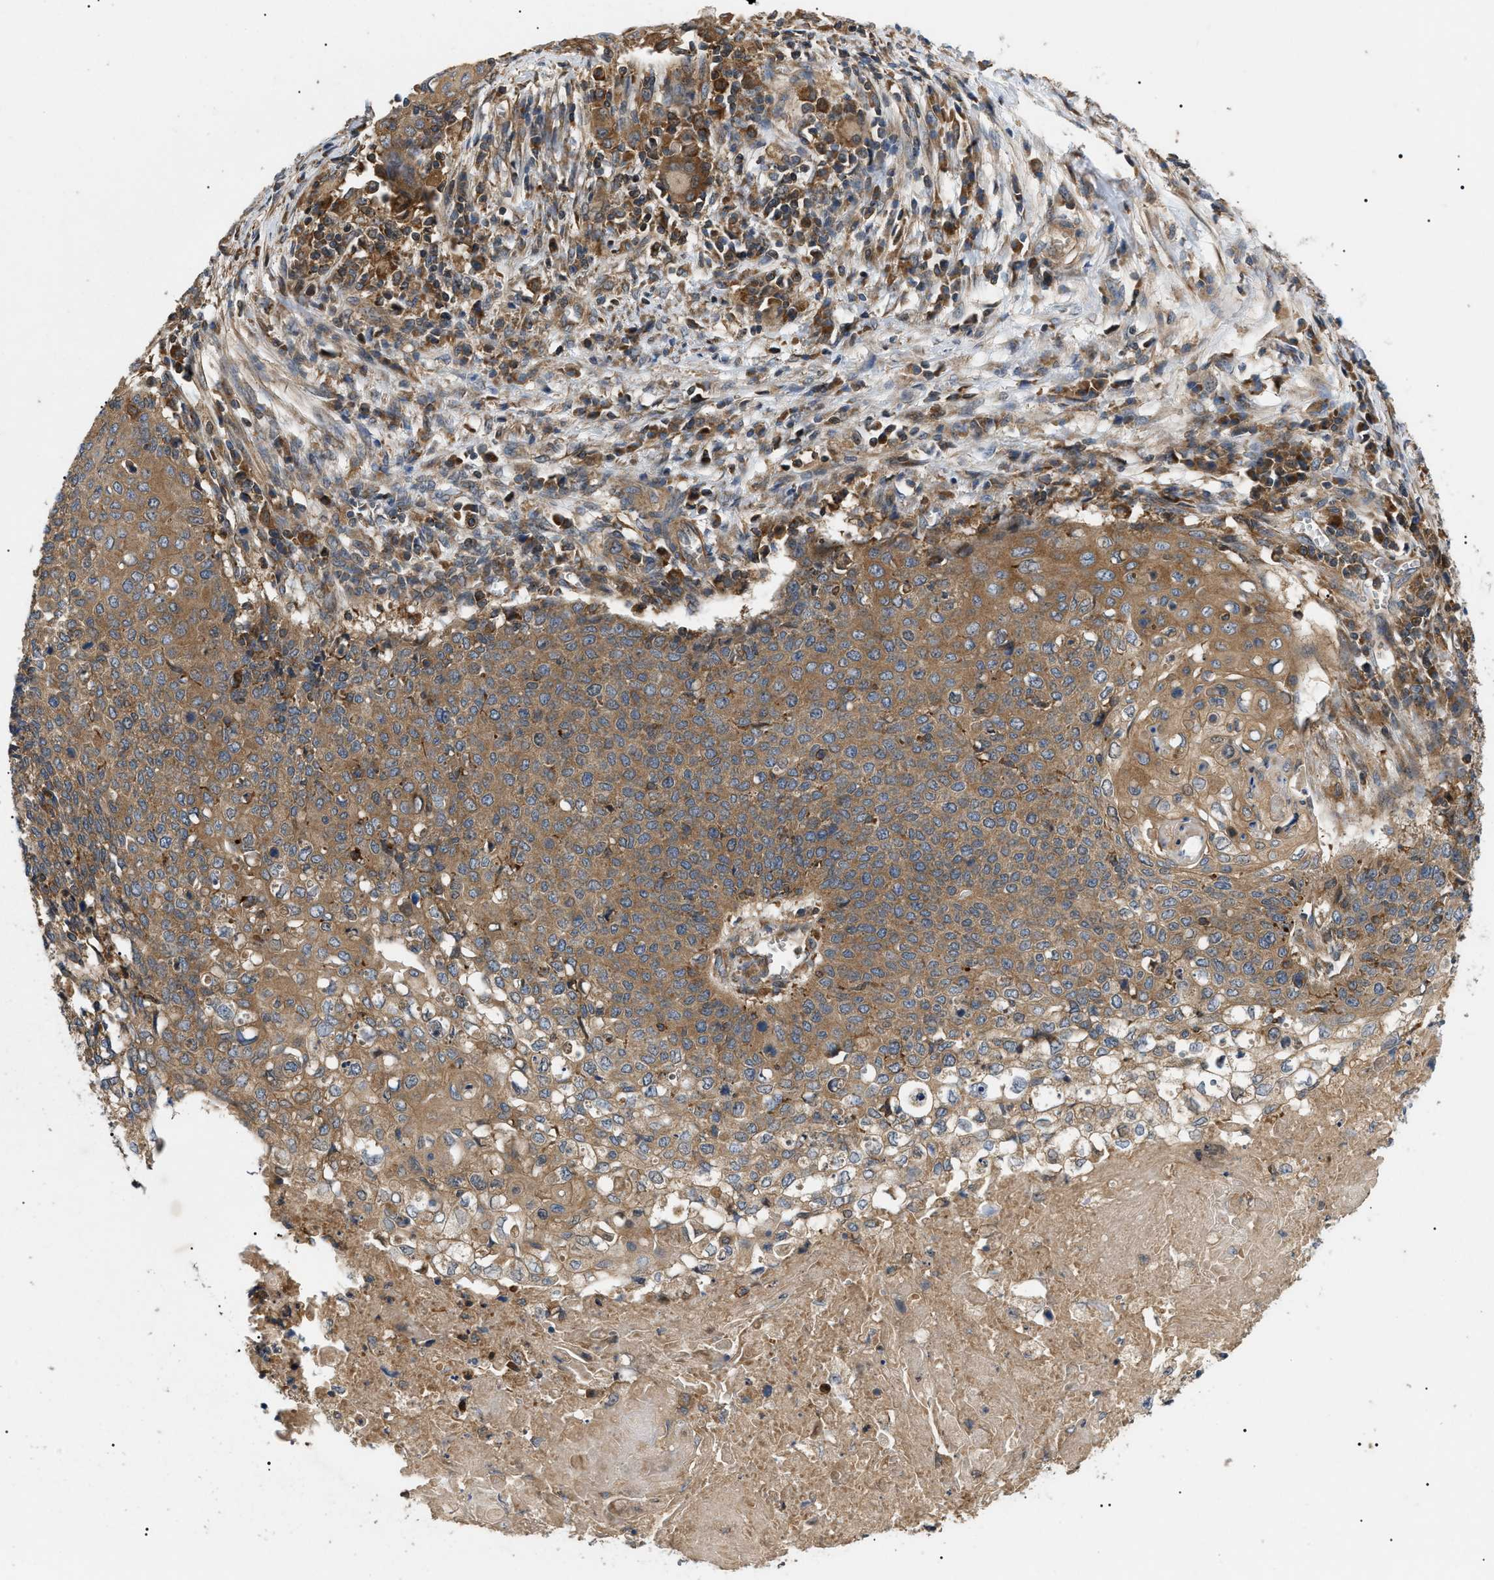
{"staining": {"intensity": "moderate", "quantity": ">75%", "location": "cytoplasmic/membranous"}, "tissue": "cervical cancer", "cell_type": "Tumor cells", "image_type": "cancer", "snomed": [{"axis": "morphology", "description": "Squamous cell carcinoma, NOS"}, {"axis": "topography", "description": "Cervix"}], "caption": "Human cervical cancer (squamous cell carcinoma) stained for a protein (brown) exhibits moderate cytoplasmic/membranous positive staining in about >75% of tumor cells.", "gene": "PPM1B", "patient": {"sex": "female", "age": 39}}